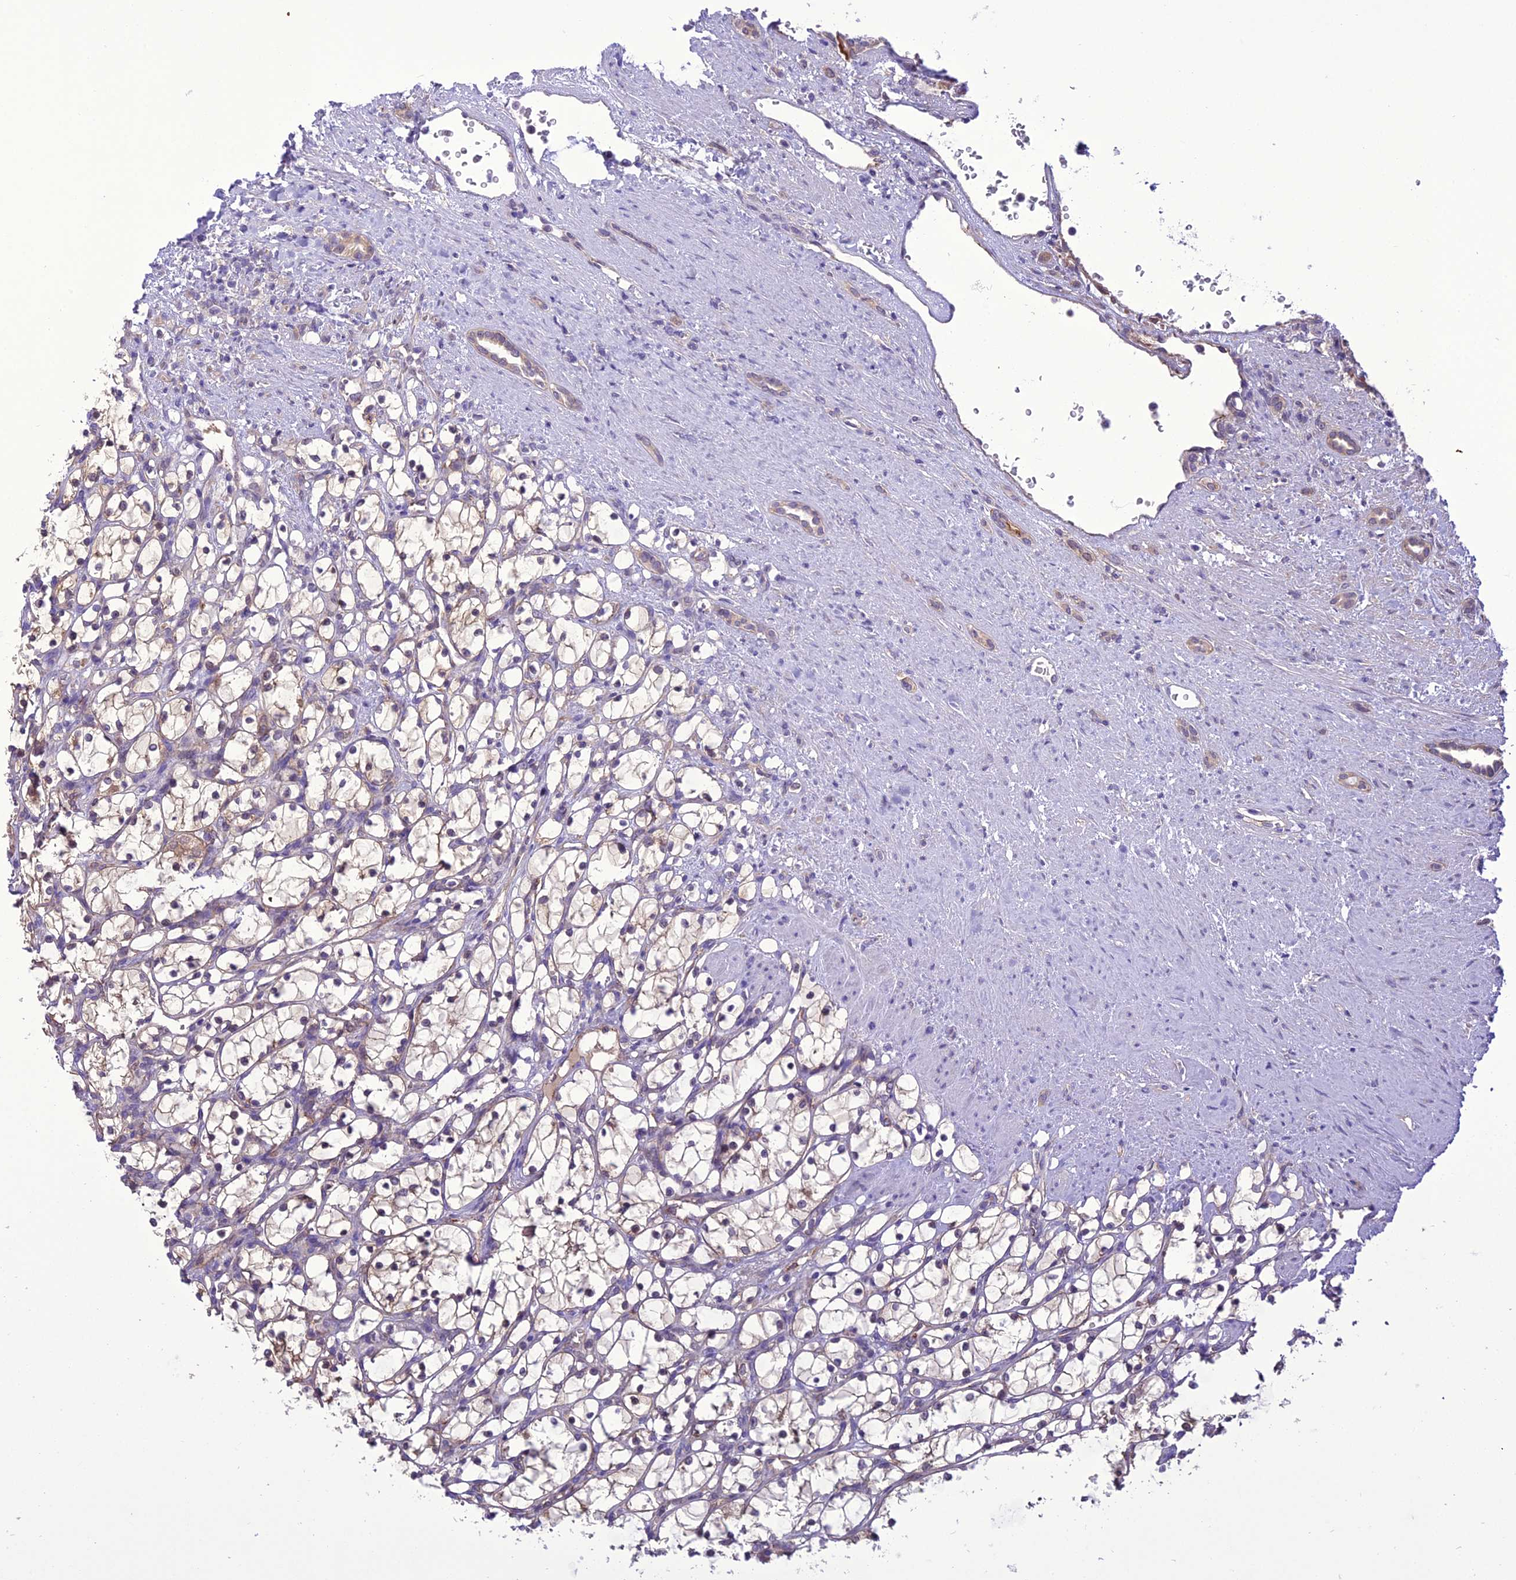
{"staining": {"intensity": "weak", "quantity": "<25%", "location": "cytoplasmic/membranous"}, "tissue": "renal cancer", "cell_type": "Tumor cells", "image_type": "cancer", "snomed": [{"axis": "morphology", "description": "Adenocarcinoma, NOS"}, {"axis": "topography", "description": "Kidney"}], "caption": "Tumor cells show no significant staining in adenocarcinoma (renal).", "gene": "BORCS6", "patient": {"sex": "female", "age": 69}}